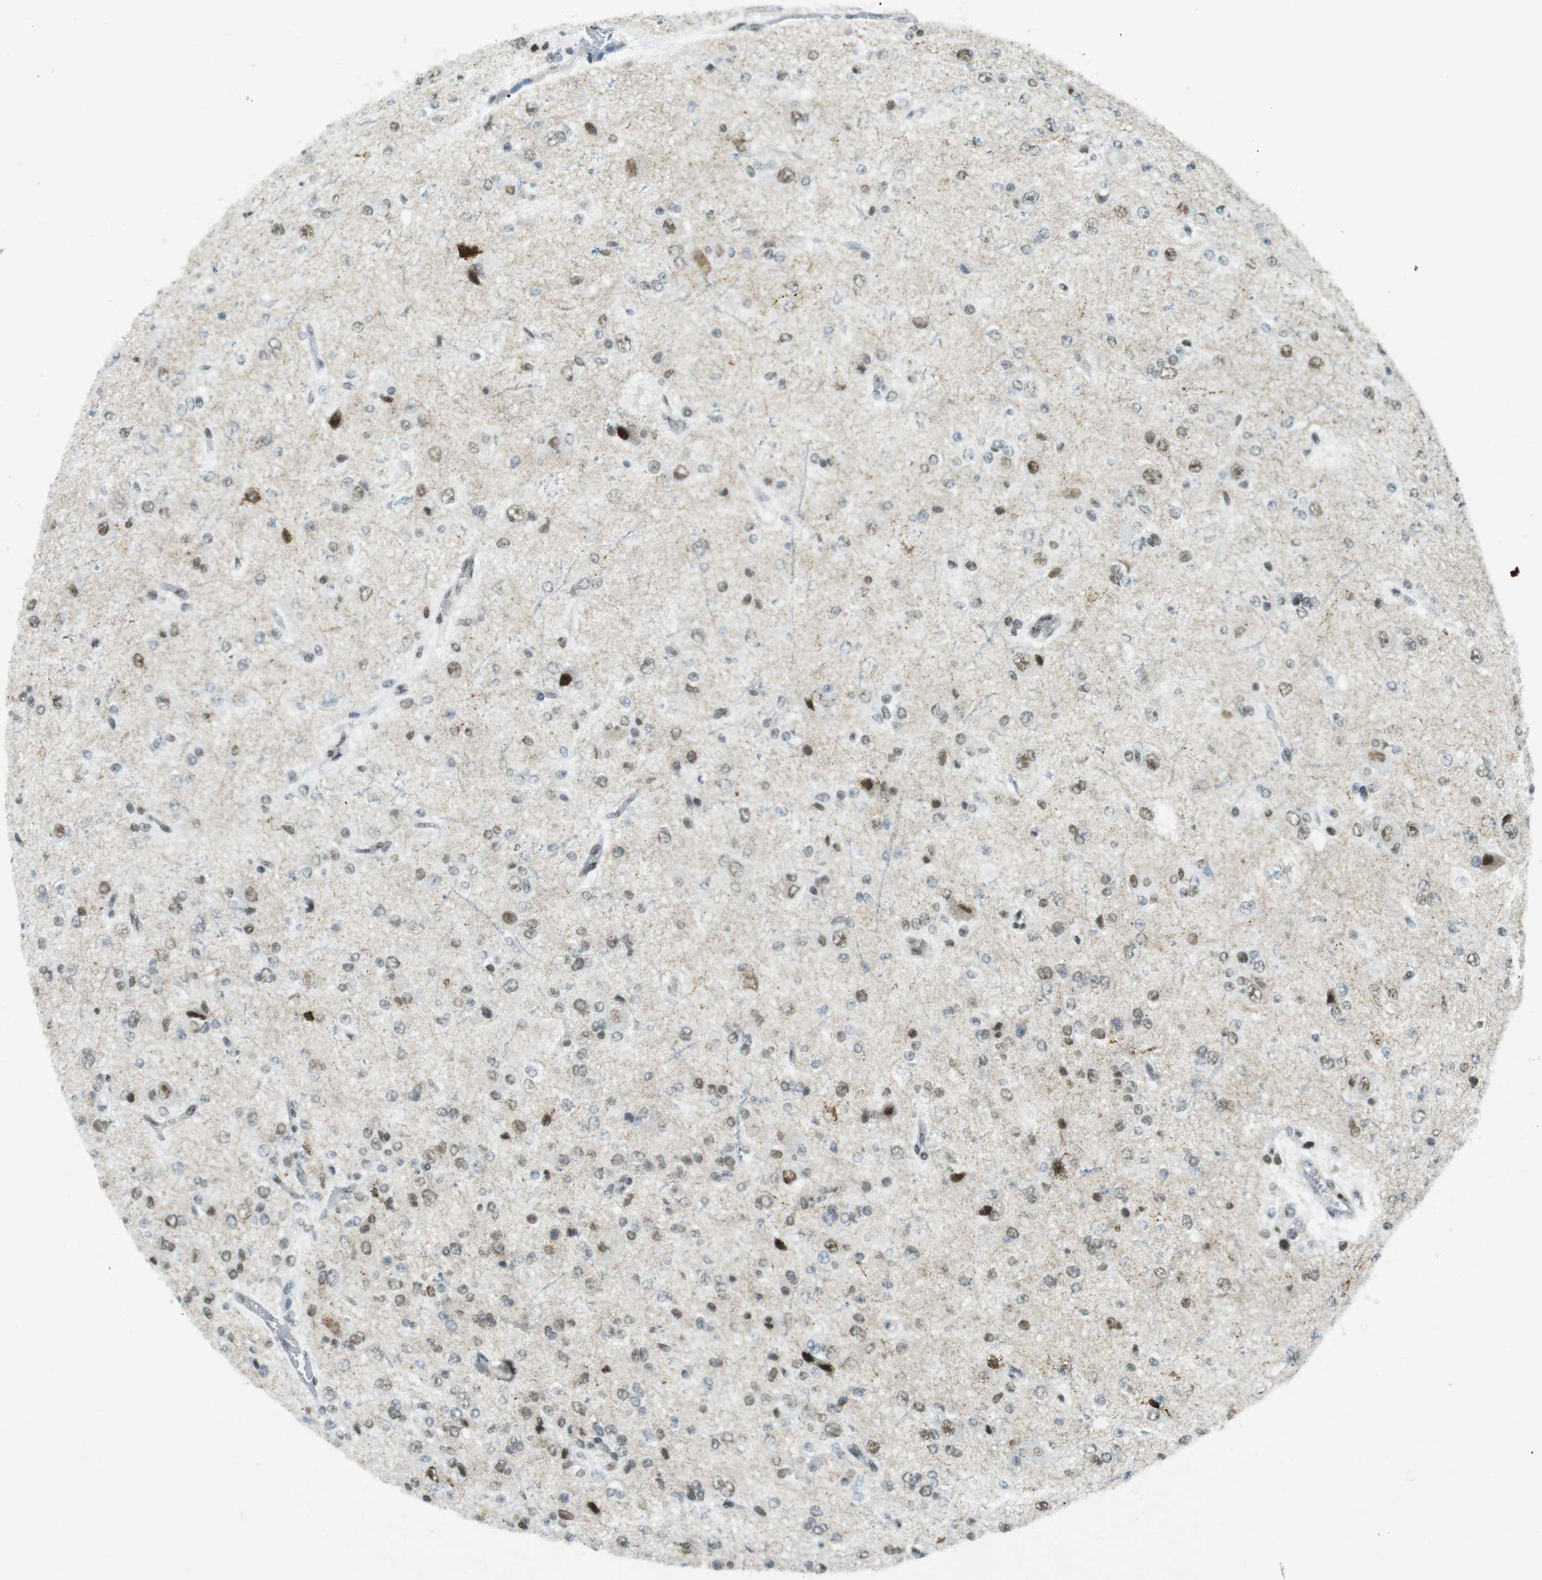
{"staining": {"intensity": "moderate", "quantity": "25%-75%", "location": "nuclear"}, "tissue": "glioma", "cell_type": "Tumor cells", "image_type": "cancer", "snomed": [{"axis": "morphology", "description": "Glioma, malignant, High grade"}, {"axis": "topography", "description": "pancreas cauda"}], "caption": "Immunohistochemical staining of human glioma shows medium levels of moderate nuclear protein staining in about 25%-75% of tumor cells.", "gene": "ARID1A", "patient": {"sex": "male", "age": 60}}